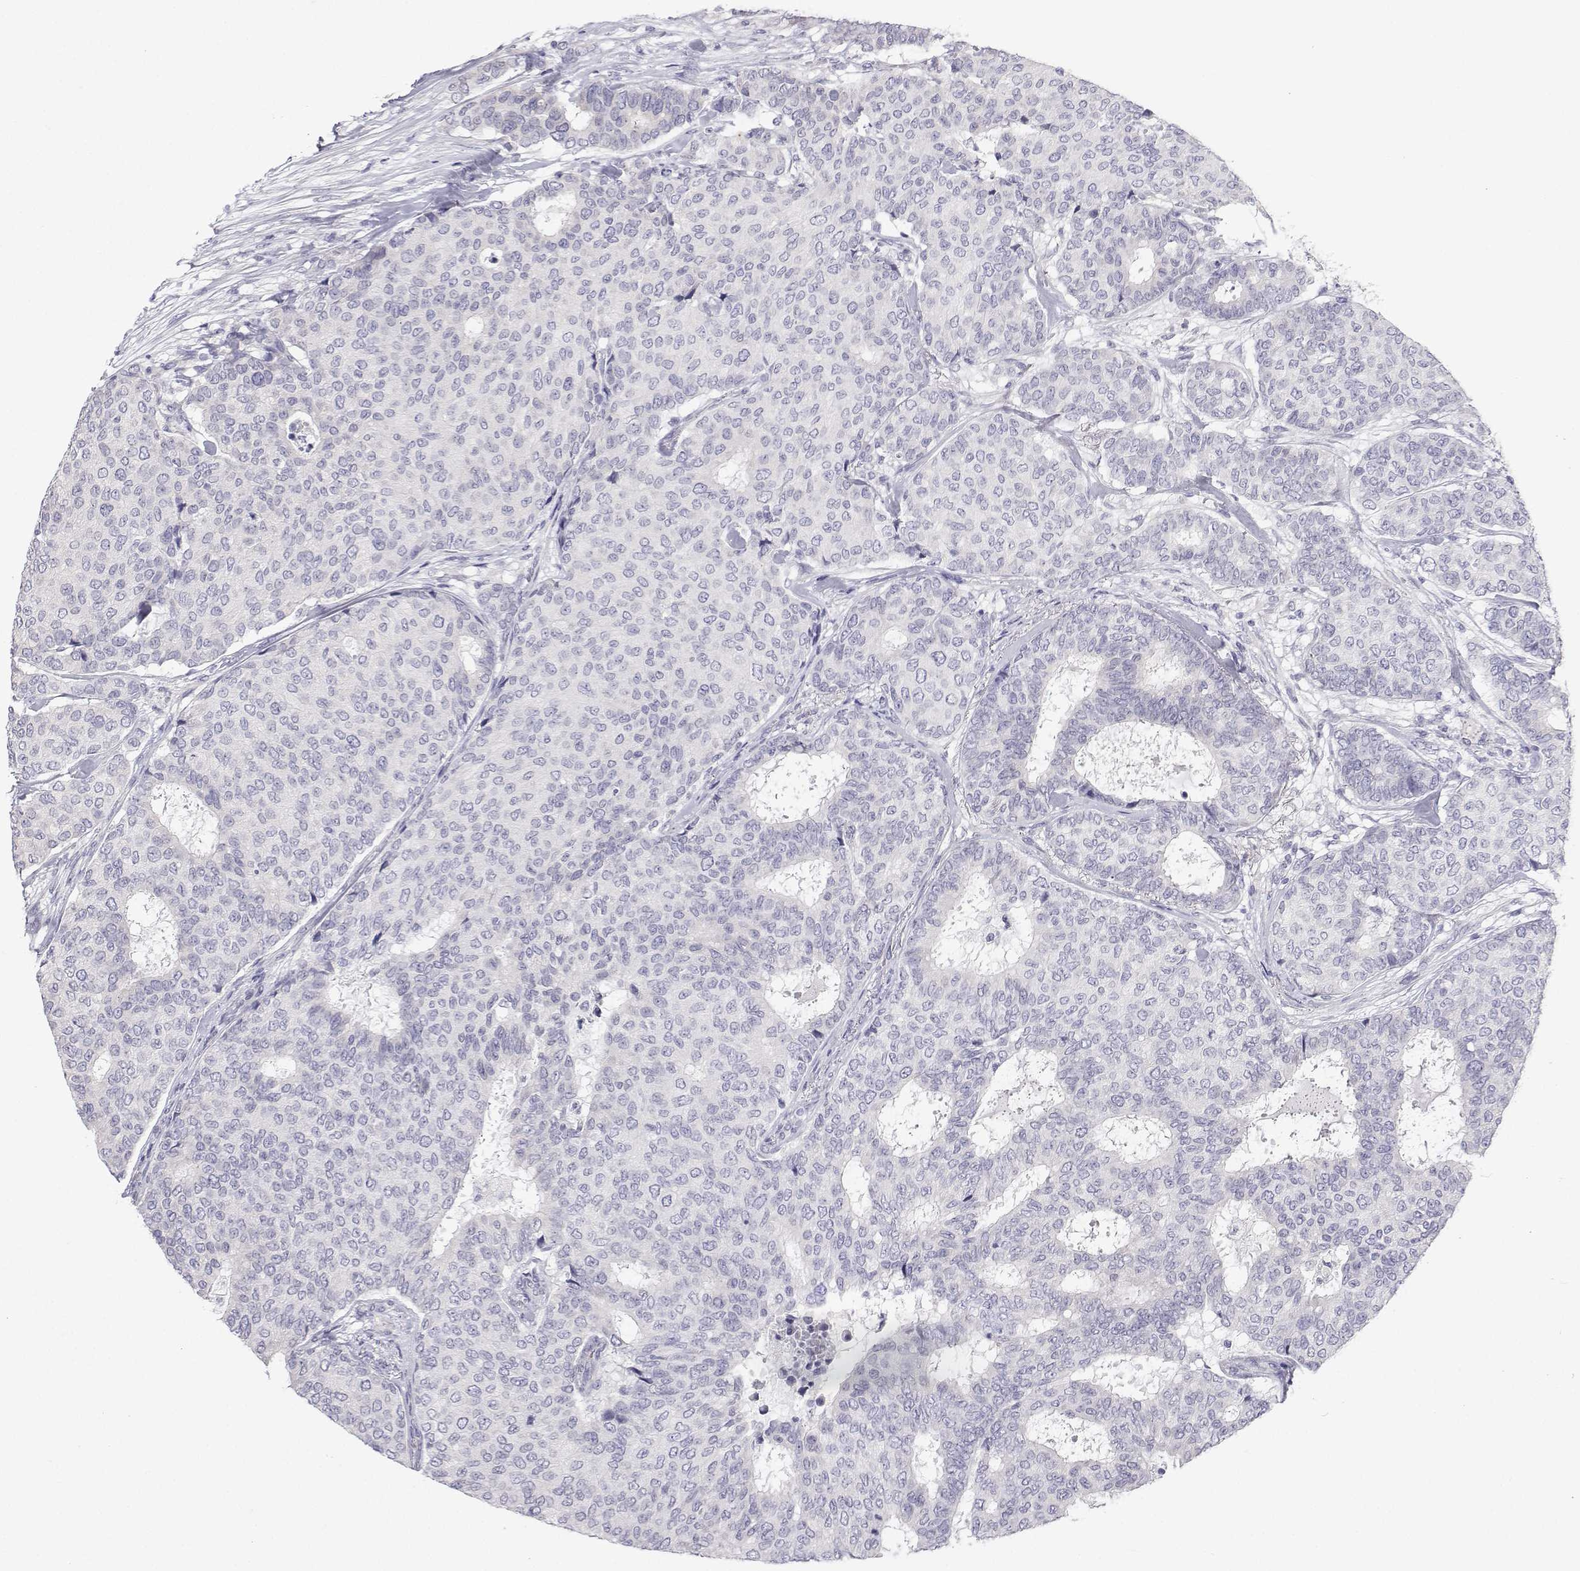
{"staining": {"intensity": "negative", "quantity": "none", "location": "none"}, "tissue": "breast cancer", "cell_type": "Tumor cells", "image_type": "cancer", "snomed": [{"axis": "morphology", "description": "Duct carcinoma"}, {"axis": "topography", "description": "Breast"}], "caption": "Immunohistochemistry micrograph of neoplastic tissue: breast cancer (invasive ductal carcinoma) stained with DAB displays no significant protein staining in tumor cells.", "gene": "ANKRD65", "patient": {"sex": "female", "age": 75}}